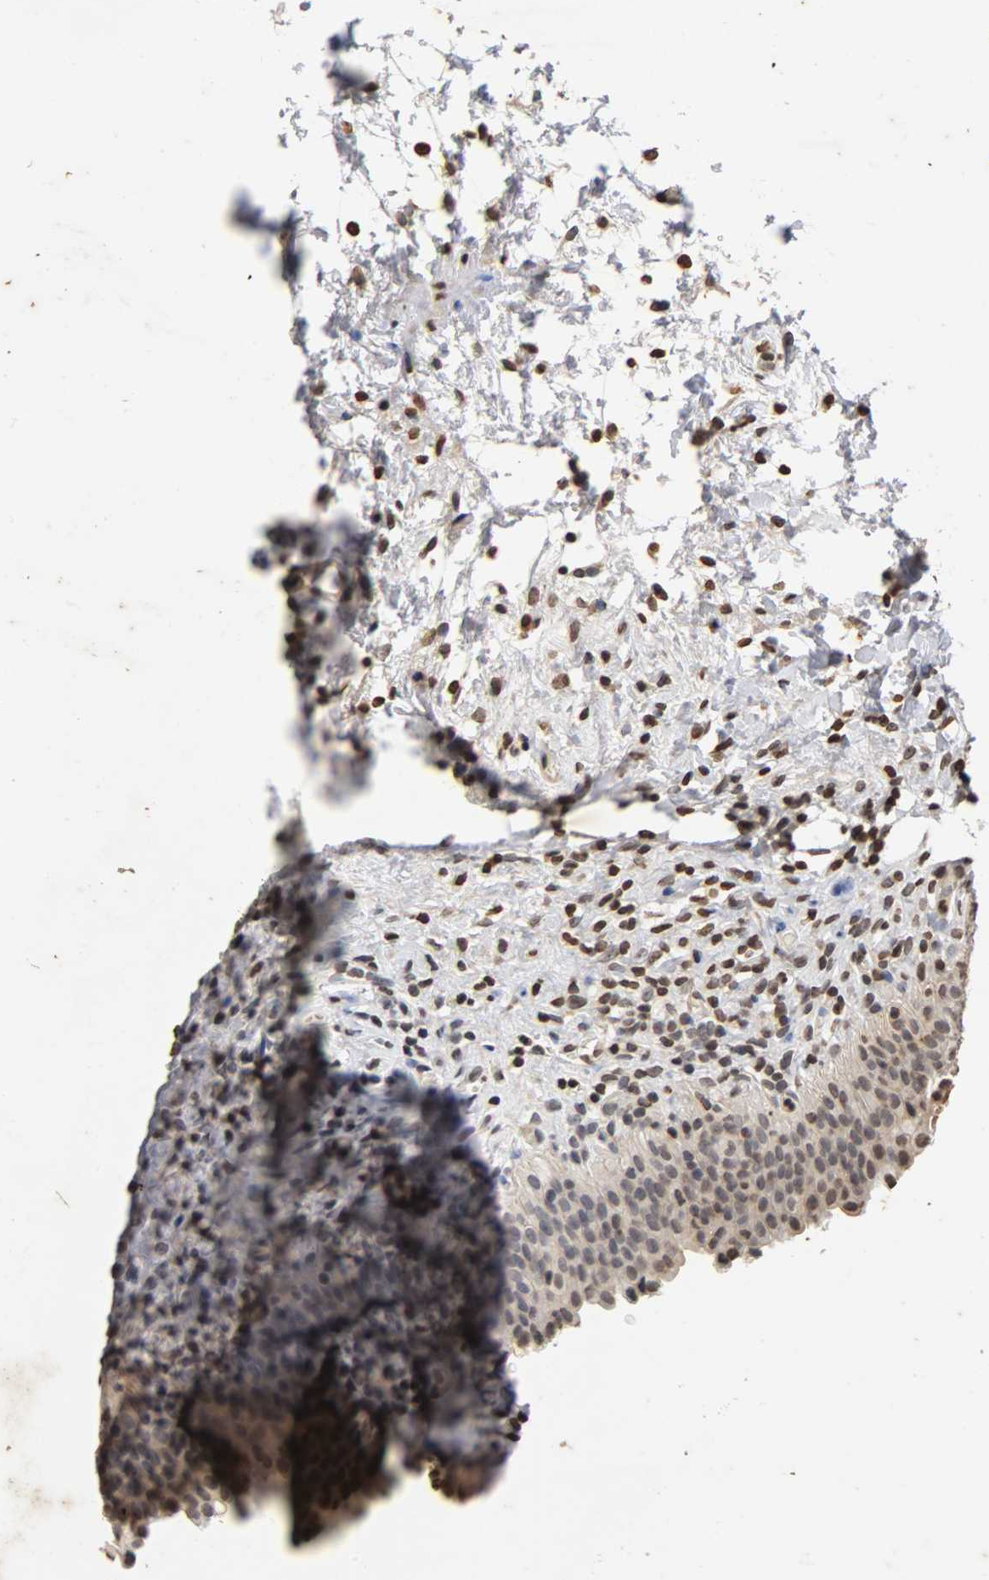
{"staining": {"intensity": "weak", "quantity": "25%-75%", "location": "nuclear"}, "tissue": "urinary bladder", "cell_type": "Urothelial cells", "image_type": "normal", "snomed": [{"axis": "morphology", "description": "Normal tissue, NOS"}, {"axis": "topography", "description": "Urinary bladder"}], "caption": "IHC image of benign urinary bladder: urinary bladder stained using immunohistochemistry (IHC) displays low levels of weak protein expression localized specifically in the nuclear of urothelial cells, appearing as a nuclear brown color.", "gene": "ERCC2", "patient": {"sex": "male", "age": 51}}